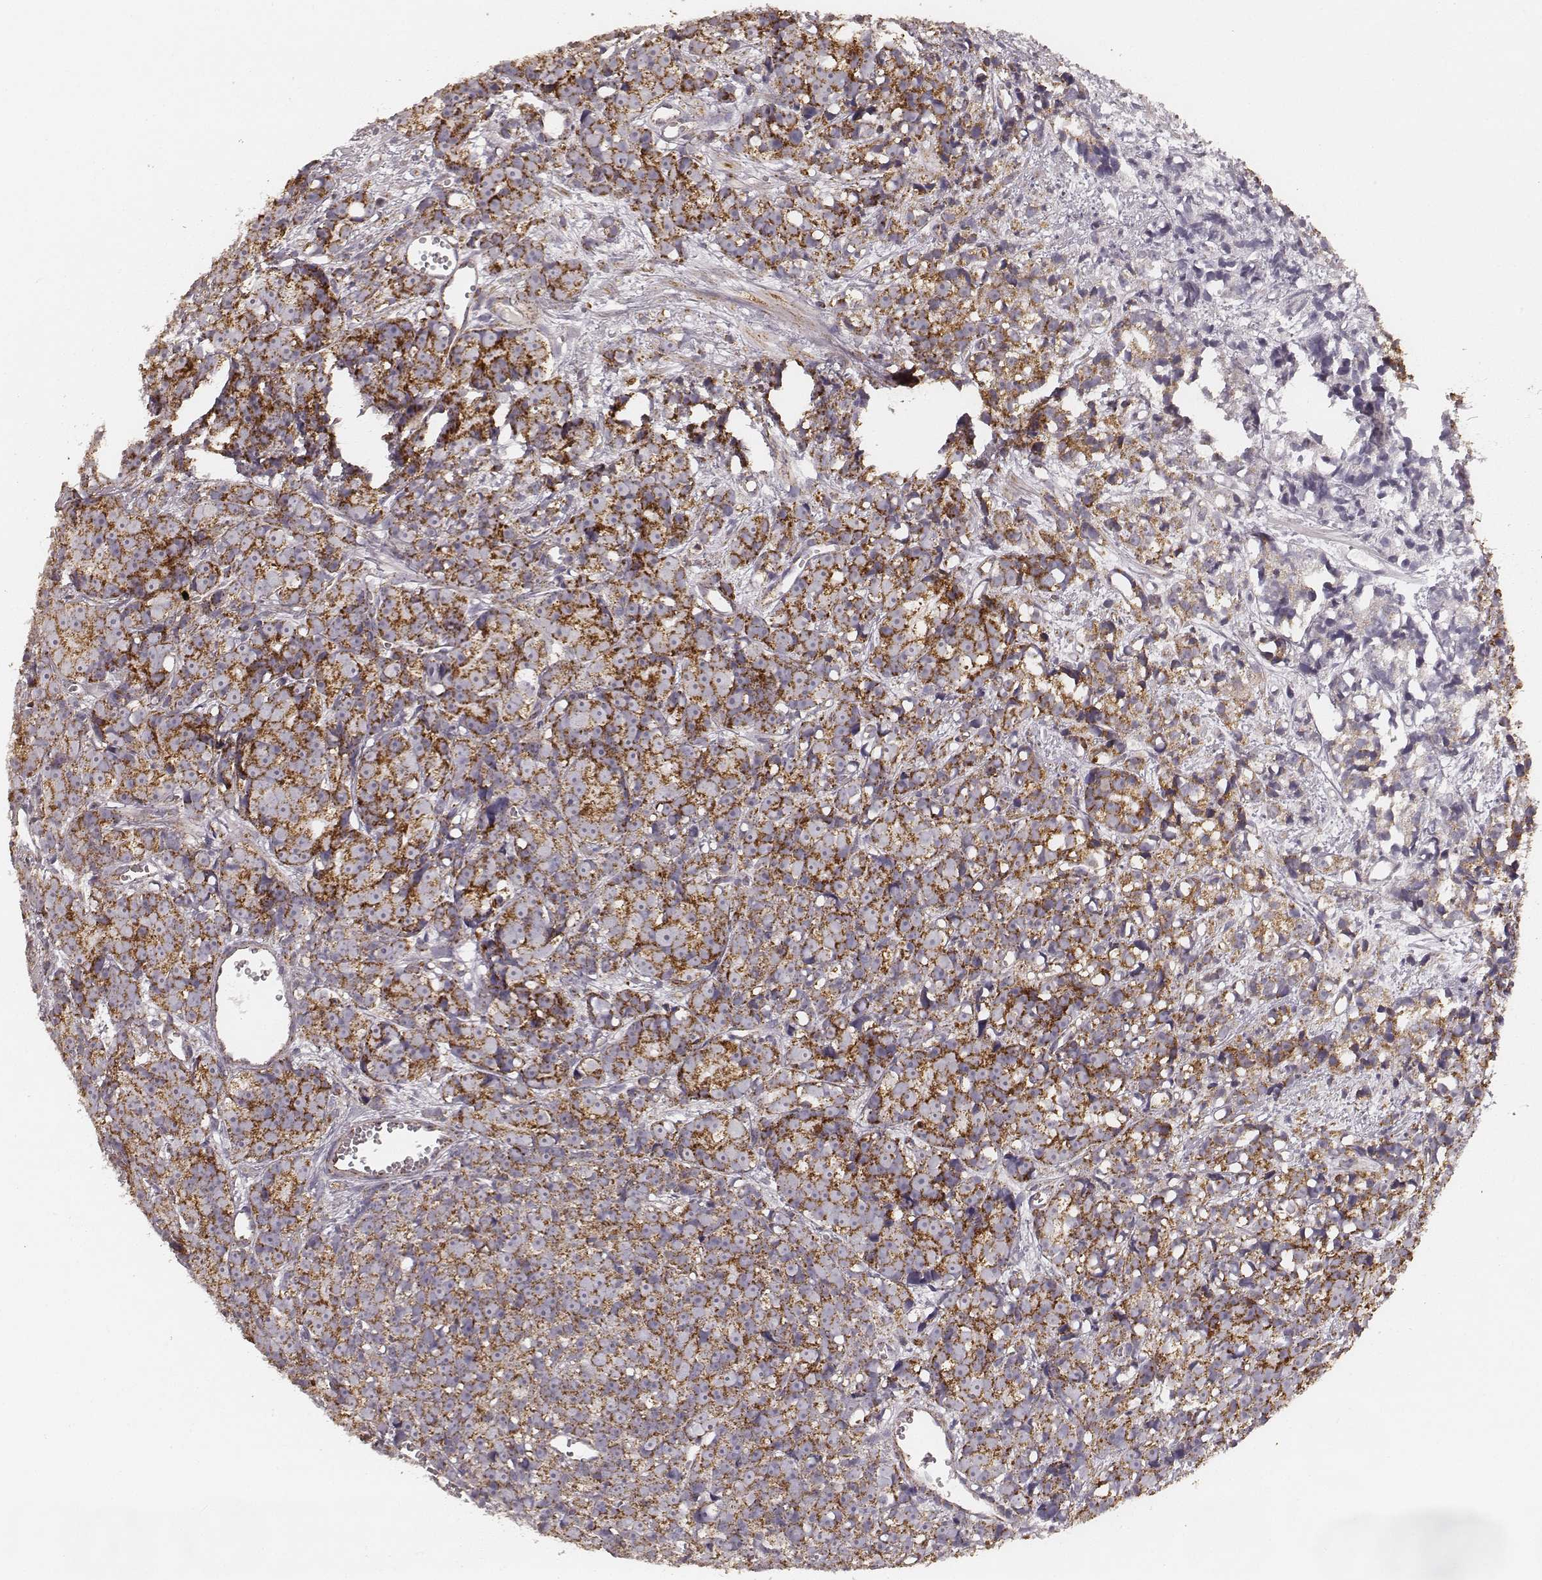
{"staining": {"intensity": "strong", "quantity": ">75%", "location": "cytoplasmic/membranous"}, "tissue": "prostate cancer", "cell_type": "Tumor cells", "image_type": "cancer", "snomed": [{"axis": "morphology", "description": "Adenocarcinoma, High grade"}, {"axis": "topography", "description": "Prostate"}], "caption": "The photomicrograph demonstrates immunohistochemical staining of high-grade adenocarcinoma (prostate). There is strong cytoplasmic/membranous expression is seen in about >75% of tumor cells. (DAB (3,3'-diaminobenzidine) IHC with brightfield microscopy, high magnification).", "gene": "CS", "patient": {"sex": "male", "age": 77}}